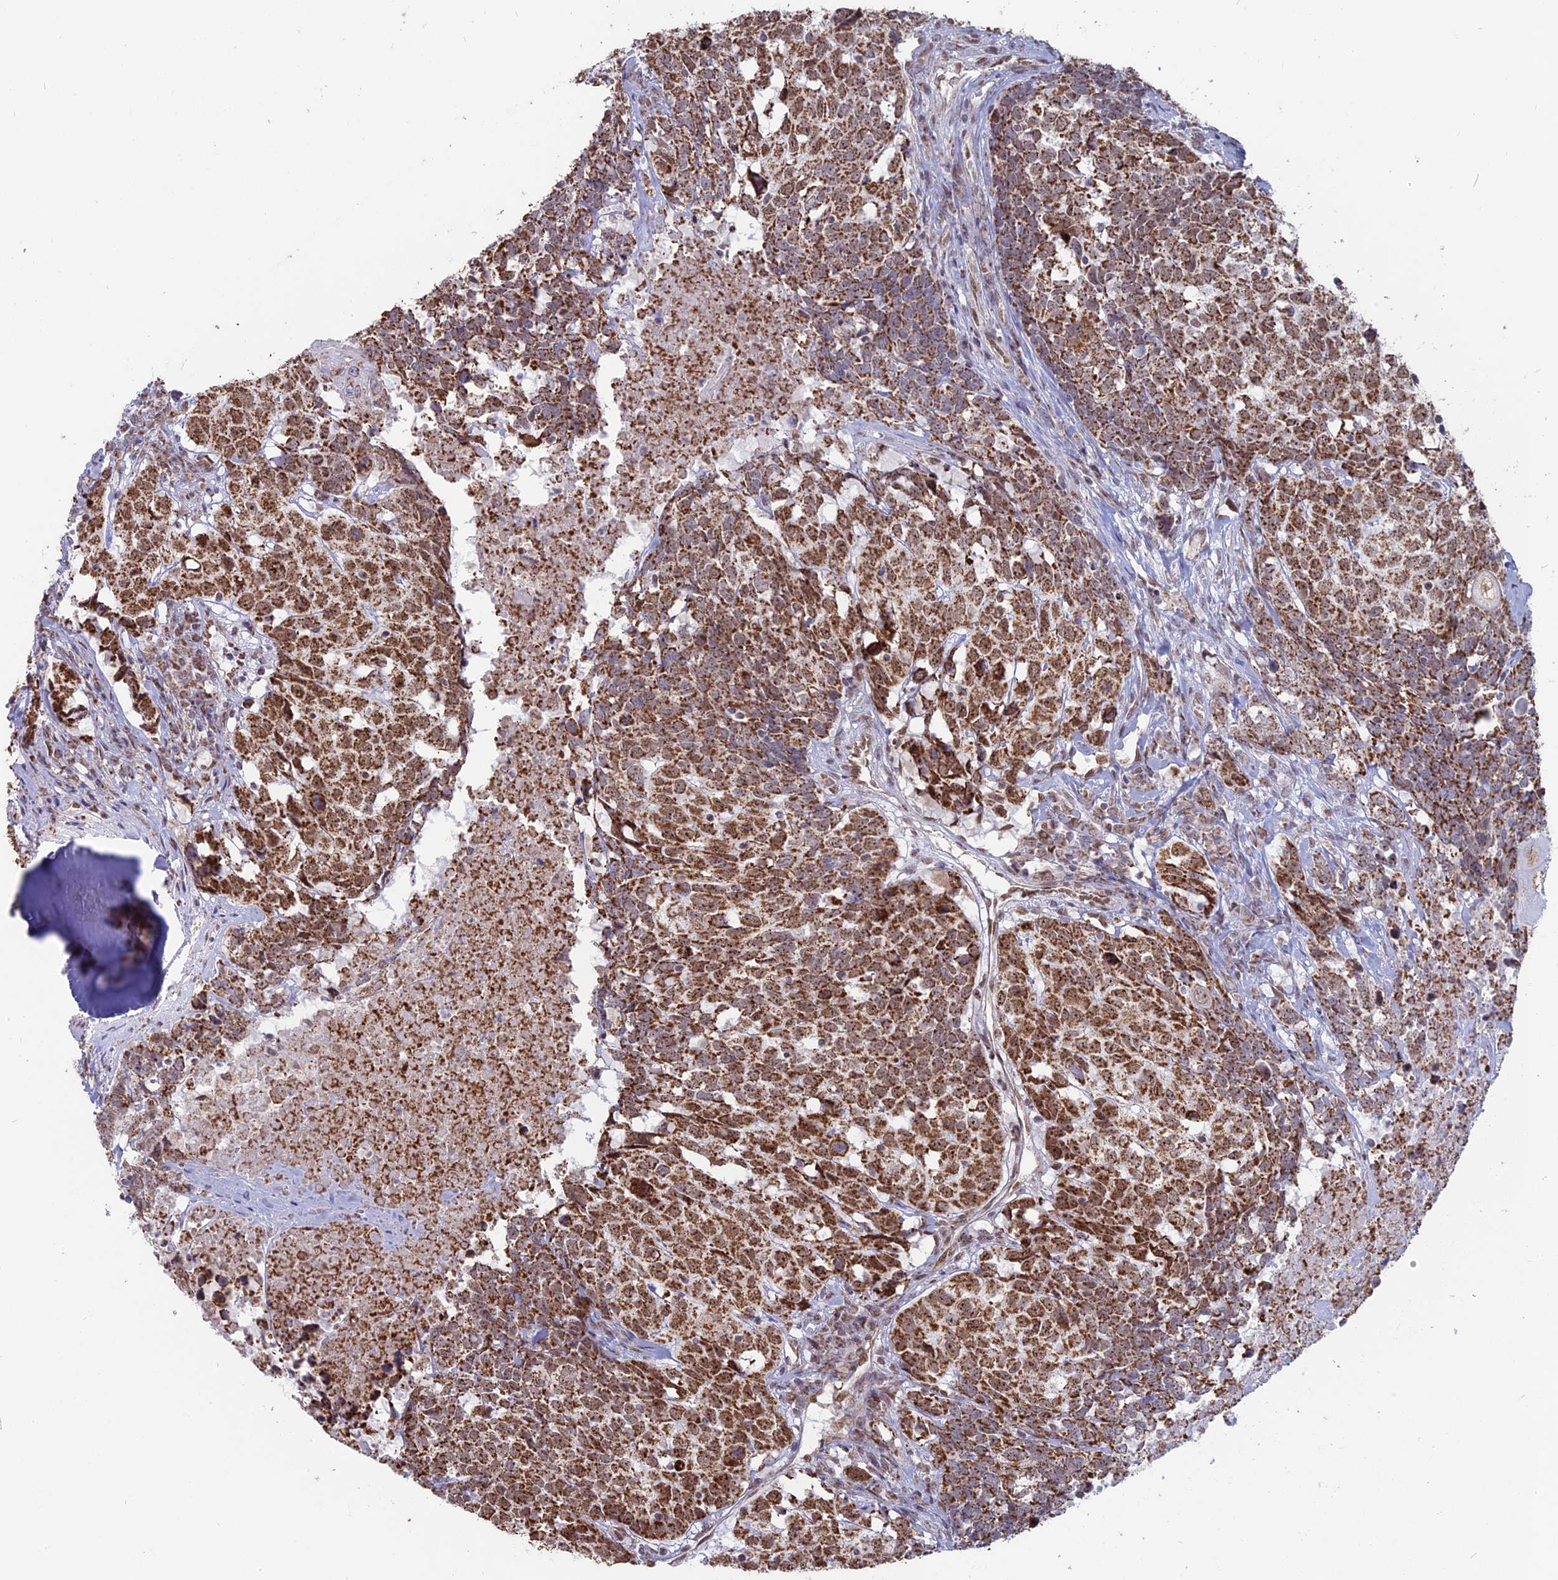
{"staining": {"intensity": "strong", "quantity": ">75%", "location": "cytoplasmic/membranous"}, "tissue": "head and neck cancer", "cell_type": "Tumor cells", "image_type": "cancer", "snomed": [{"axis": "morphology", "description": "Squamous cell carcinoma, NOS"}, {"axis": "topography", "description": "Head-Neck"}], "caption": "Head and neck cancer (squamous cell carcinoma) stained with DAB immunohistochemistry exhibits high levels of strong cytoplasmic/membranous positivity in approximately >75% of tumor cells.", "gene": "ARHGAP40", "patient": {"sex": "male", "age": 66}}